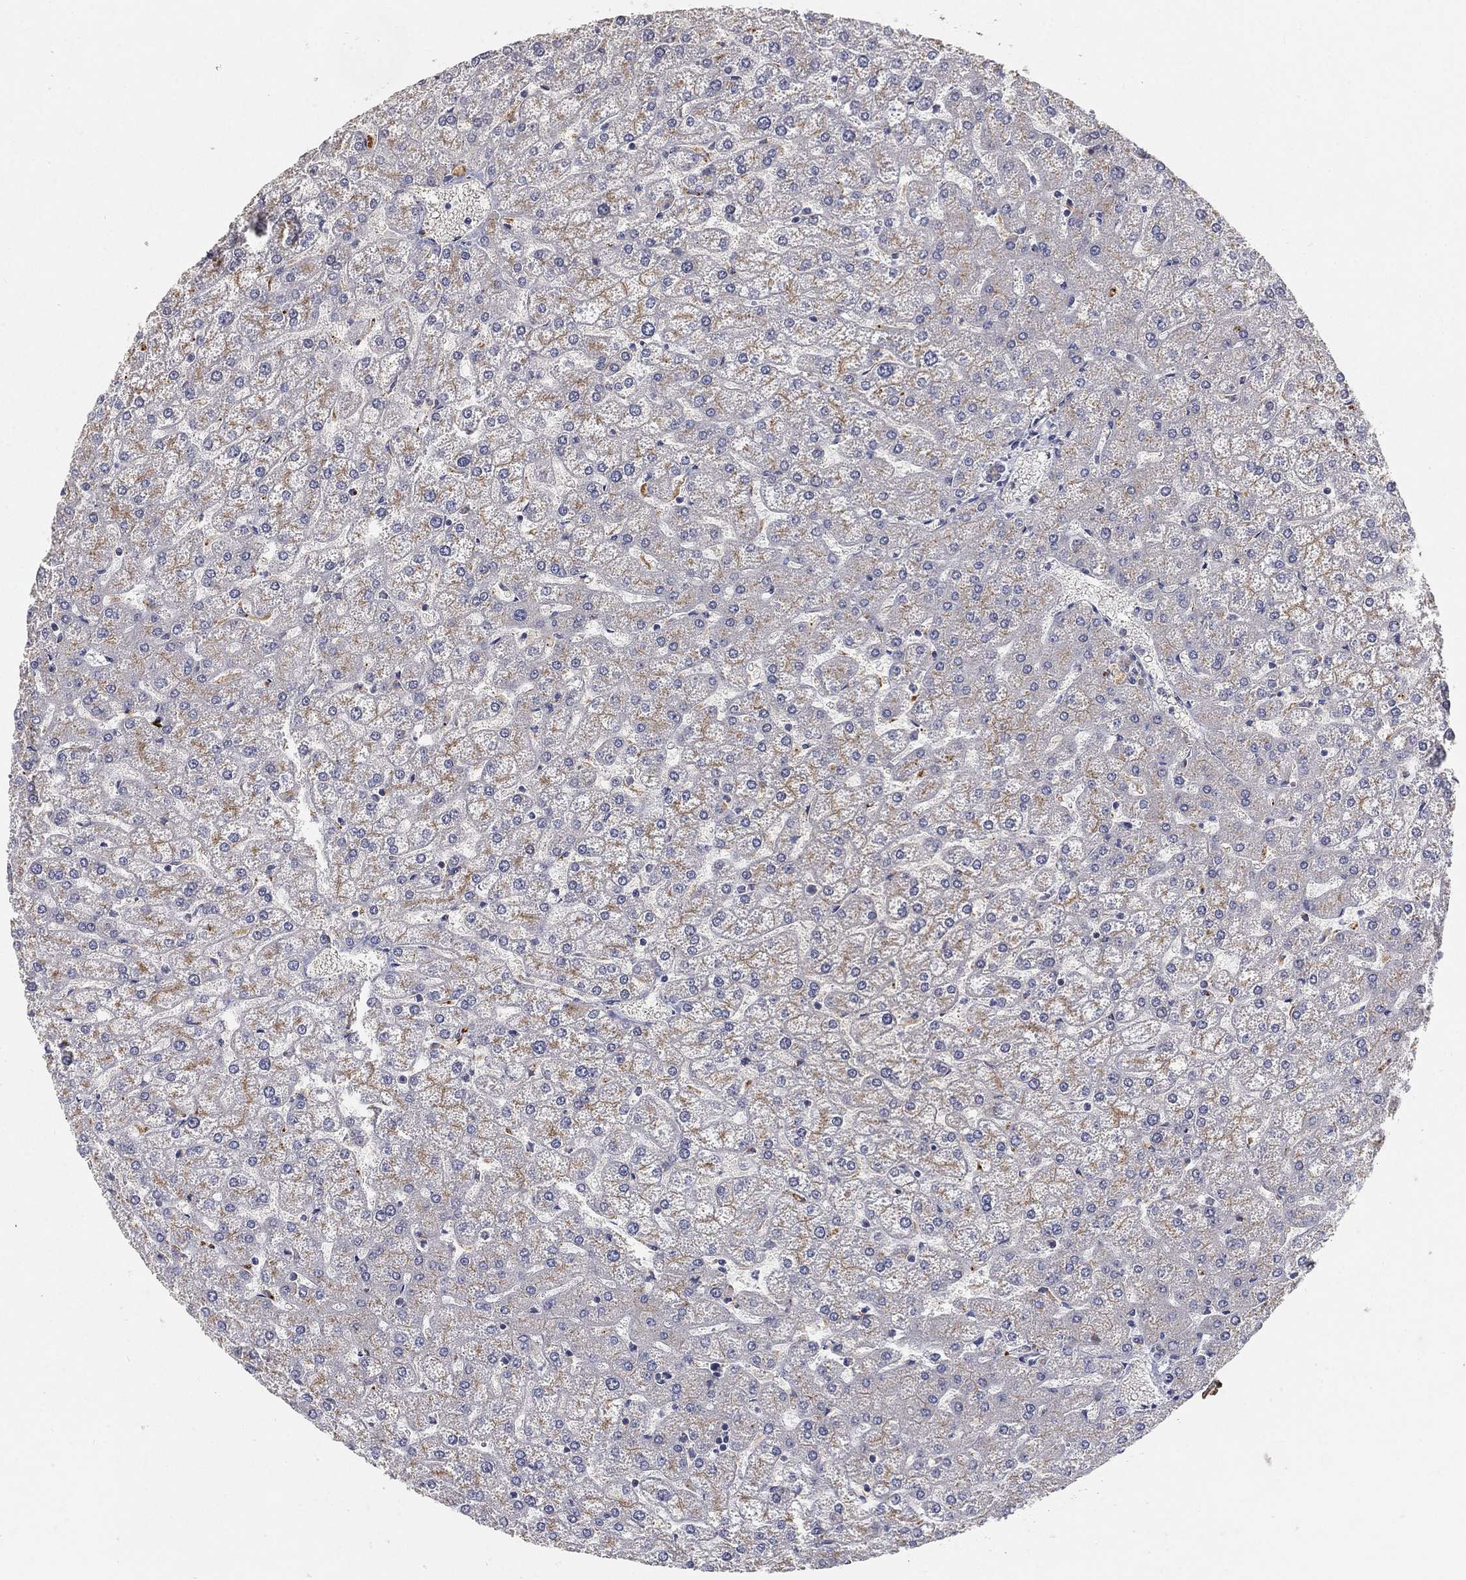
{"staining": {"intensity": "negative", "quantity": "none", "location": "none"}, "tissue": "liver", "cell_type": "Cholangiocytes", "image_type": "normal", "snomed": [{"axis": "morphology", "description": "Normal tissue, NOS"}, {"axis": "topography", "description": "Liver"}], "caption": "IHC photomicrograph of benign liver: human liver stained with DAB (3,3'-diaminobenzidine) displays no significant protein positivity in cholangiocytes.", "gene": "CTSL", "patient": {"sex": "female", "age": 32}}